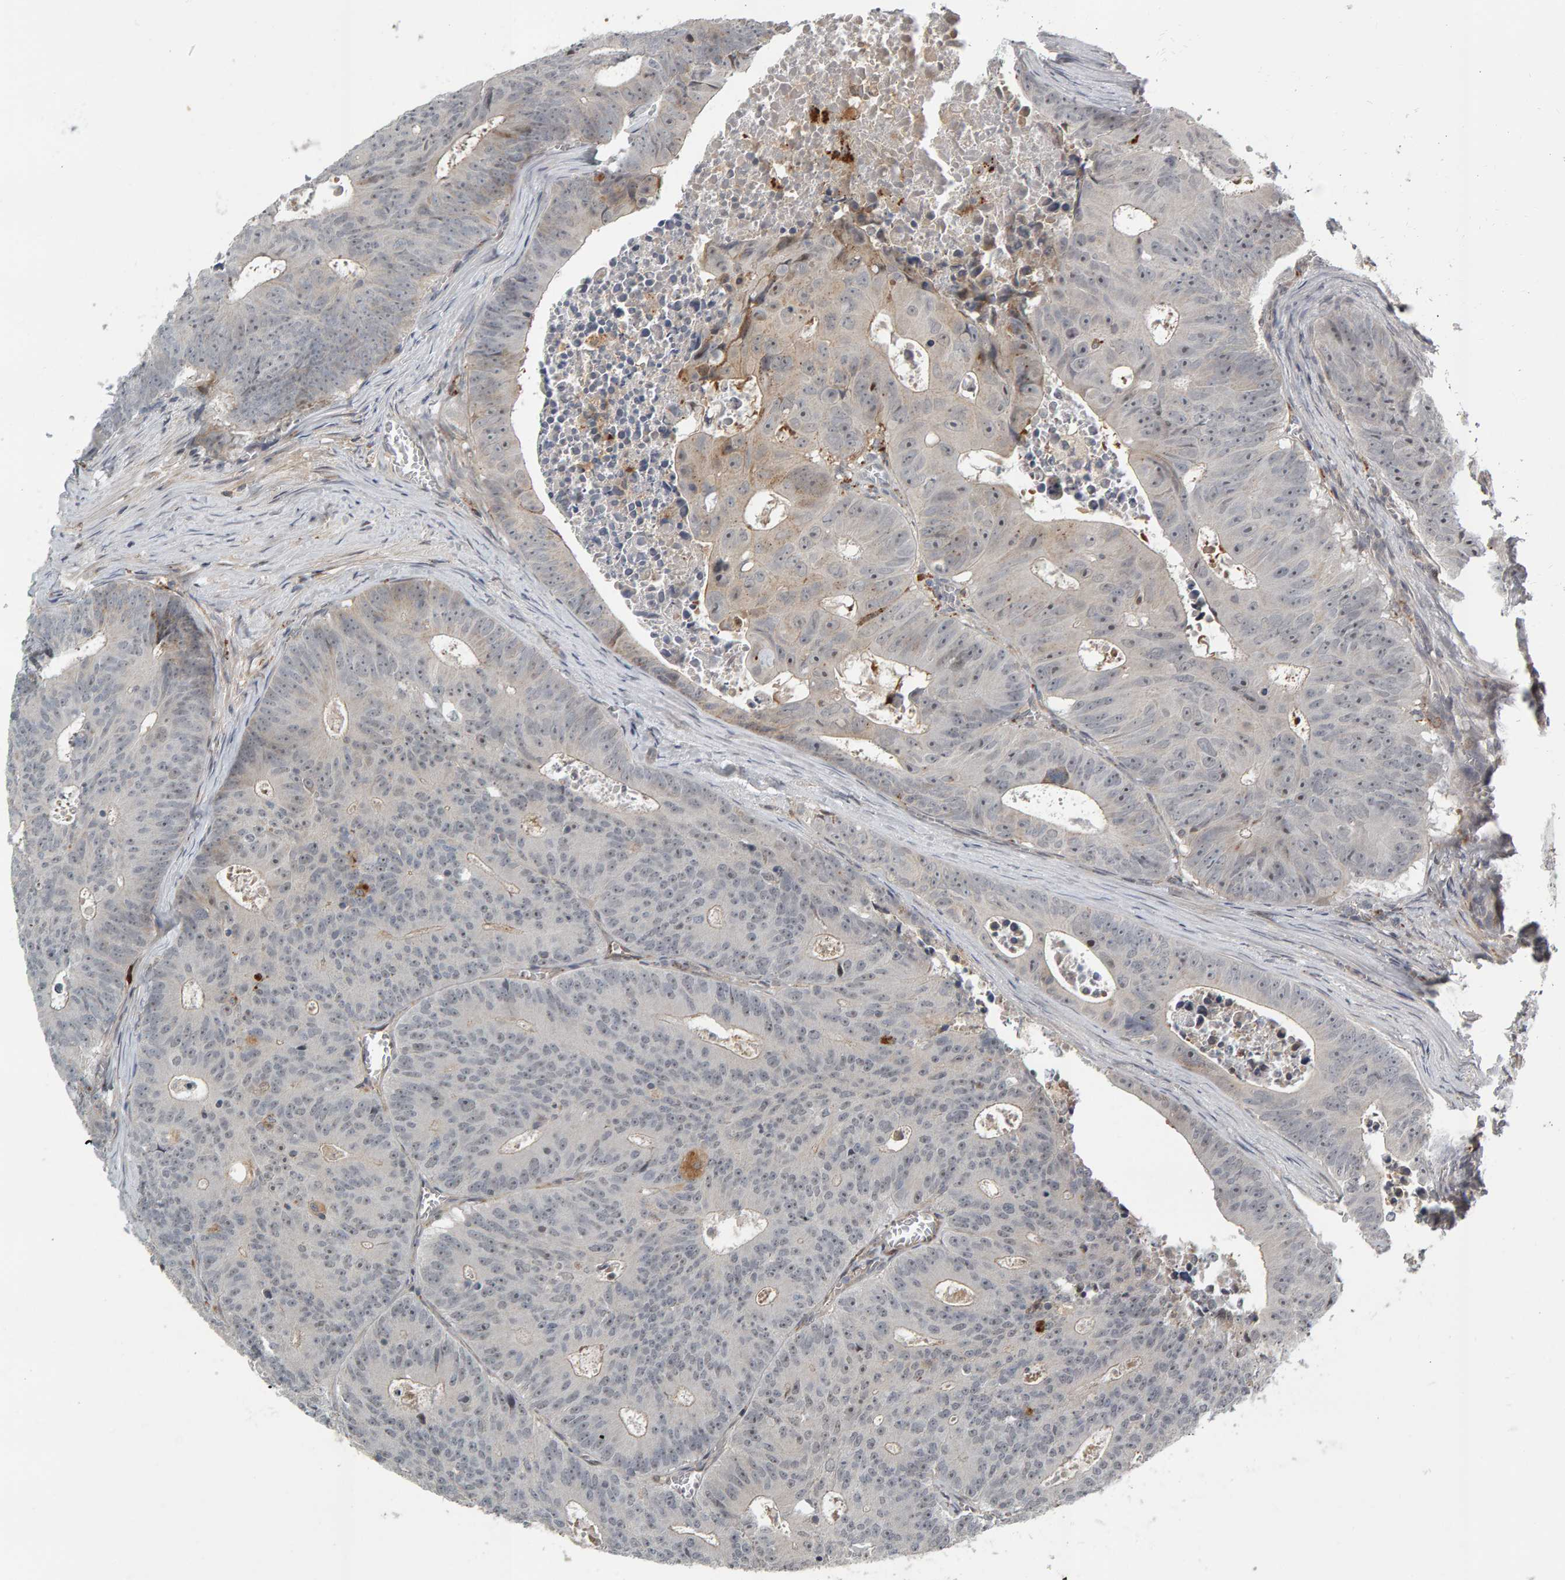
{"staining": {"intensity": "weak", "quantity": "25%-75%", "location": "nuclear"}, "tissue": "colorectal cancer", "cell_type": "Tumor cells", "image_type": "cancer", "snomed": [{"axis": "morphology", "description": "Adenocarcinoma, NOS"}, {"axis": "topography", "description": "Colon"}], "caption": "Colorectal cancer (adenocarcinoma) was stained to show a protein in brown. There is low levels of weak nuclear expression in approximately 25%-75% of tumor cells. The protein is stained brown, and the nuclei are stained in blue (DAB IHC with brightfield microscopy, high magnification).", "gene": "ZNF160", "patient": {"sex": "male", "age": 87}}